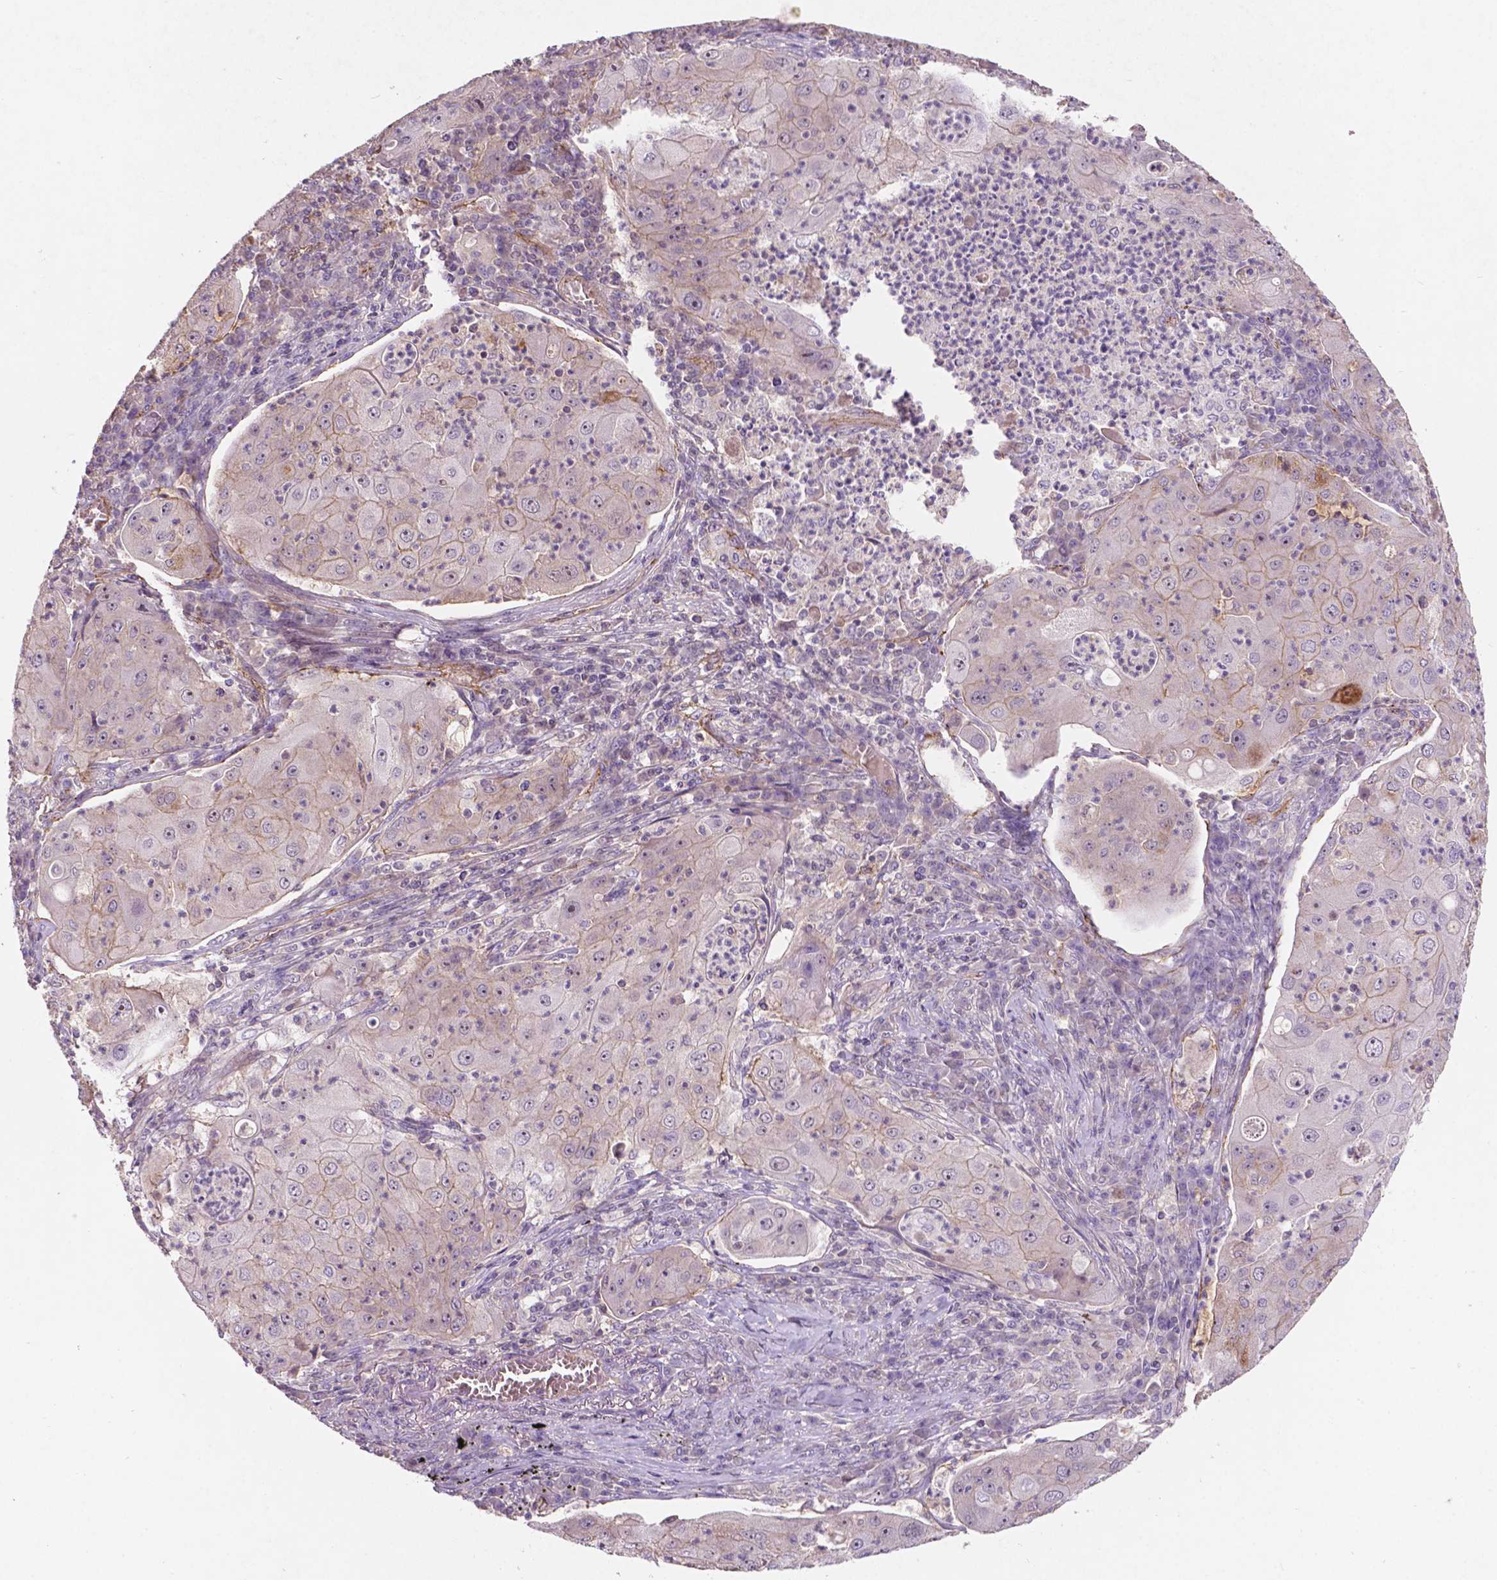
{"staining": {"intensity": "negative", "quantity": "none", "location": "none"}, "tissue": "lung cancer", "cell_type": "Tumor cells", "image_type": "cancer", "snomed": [{"axis": "morphology", "description": "Squamous cell carcinoma, NOS"}, {"axis": "topography", "description": "Lung"}], "caption": "Histopathology image shows no significant protein expression in tumor cells of lung cancer (squamous cell carcinoma).", "gene": "ARL5C", "patient": {"sex": "female", "age": 59}}